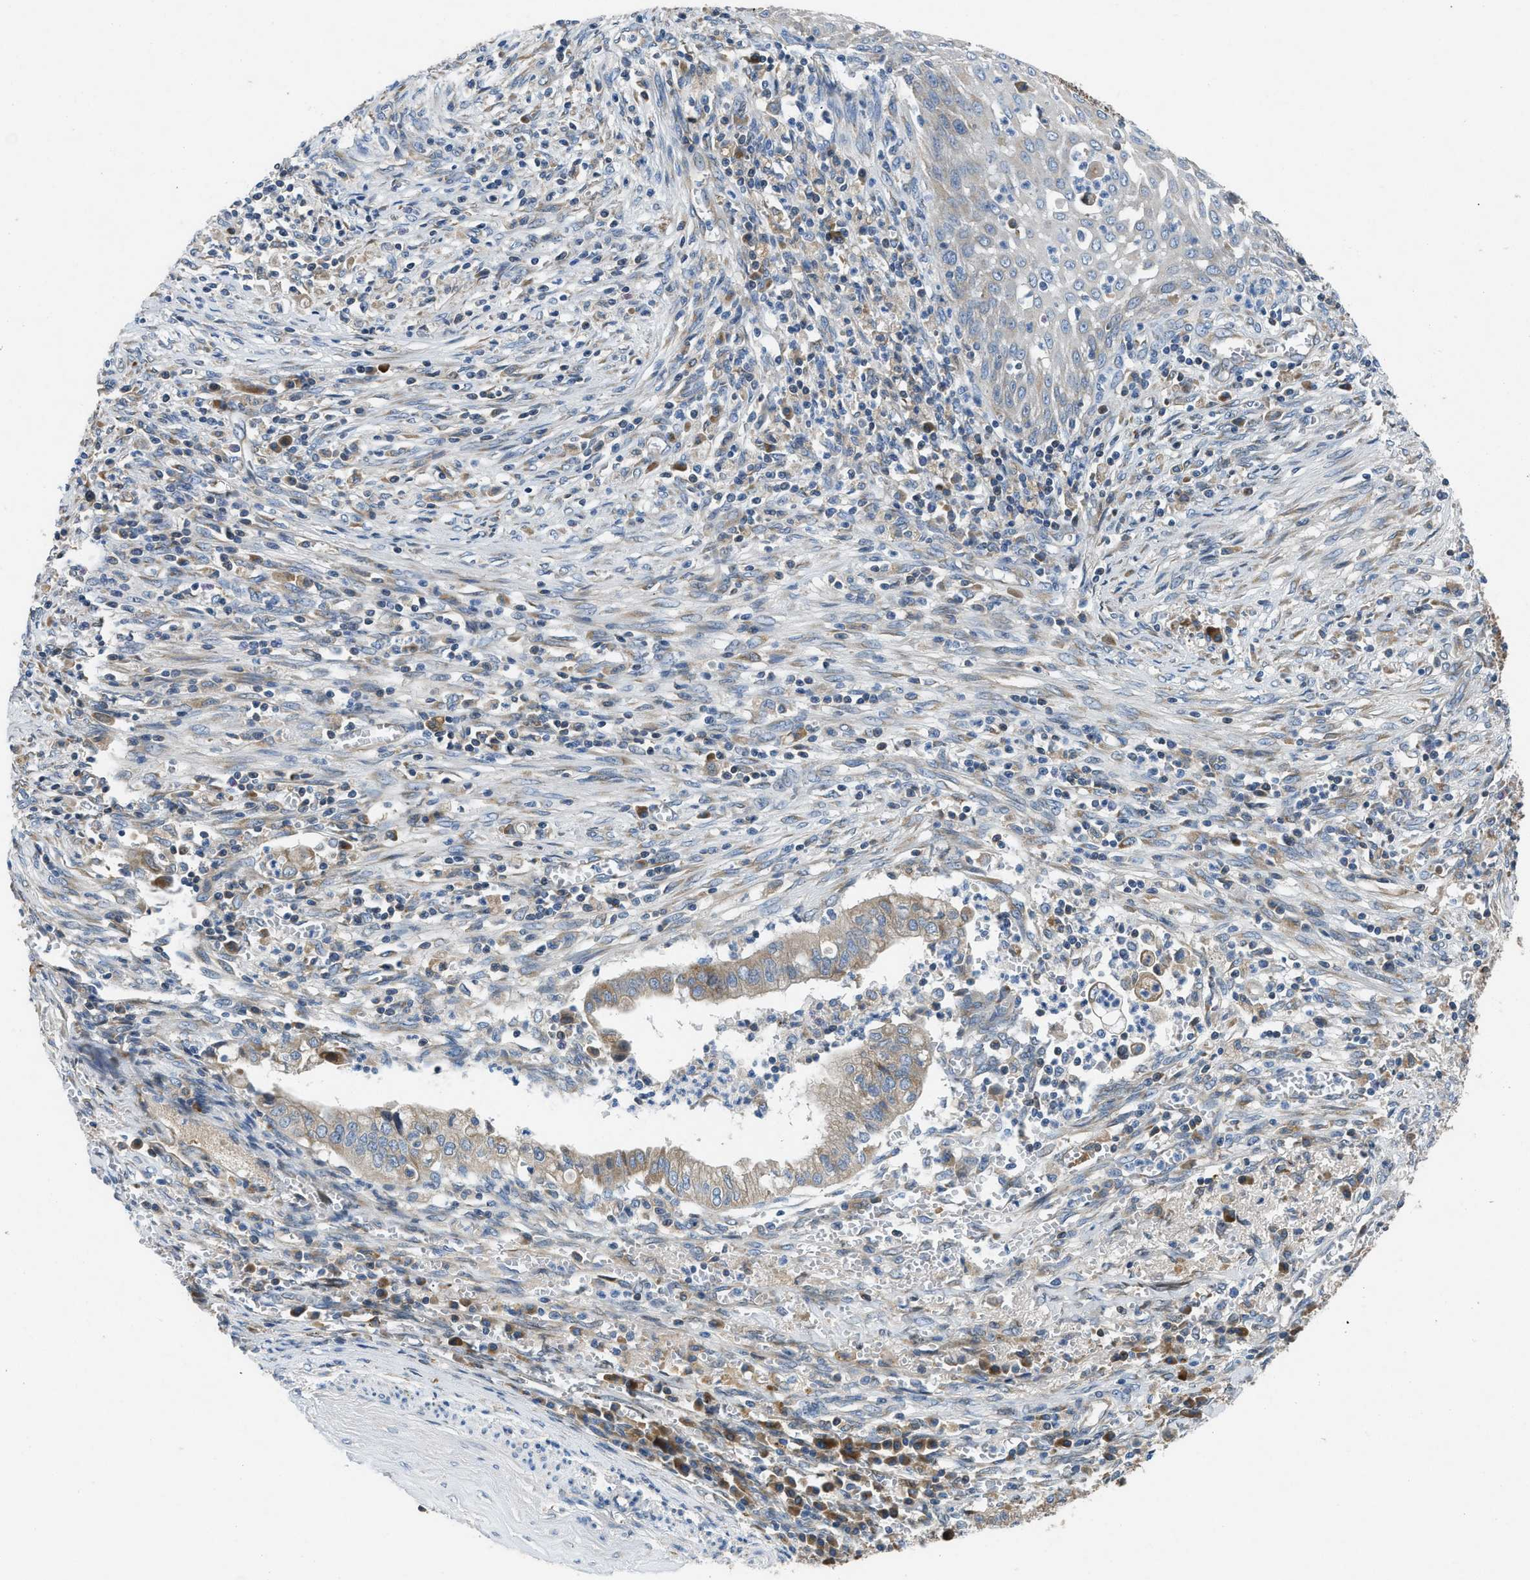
{"staining": {"intensity": "weak", "quantity": ">75%", "location": "cytoplasmic/membranous"}, "tissue": "cervical cancer", "cell_type": "Tumor cells", "image_type": "cancer", "snomed": [{"axis": "morphology", "description": "Adenocarcinoma, NOS"}, {"axis": "topography", "description": "Cervix"}], "caption": "An immunohistochemistry photomicrograph of neoplastic tissue is shown. Protein staining in brown highlights weak cytoplasmic/membranous positivity in cervical cancer (adenocarcinoma) within tumor cells.", "gene": "GGCX", "patient": {"sex": "female", "age": 44}}